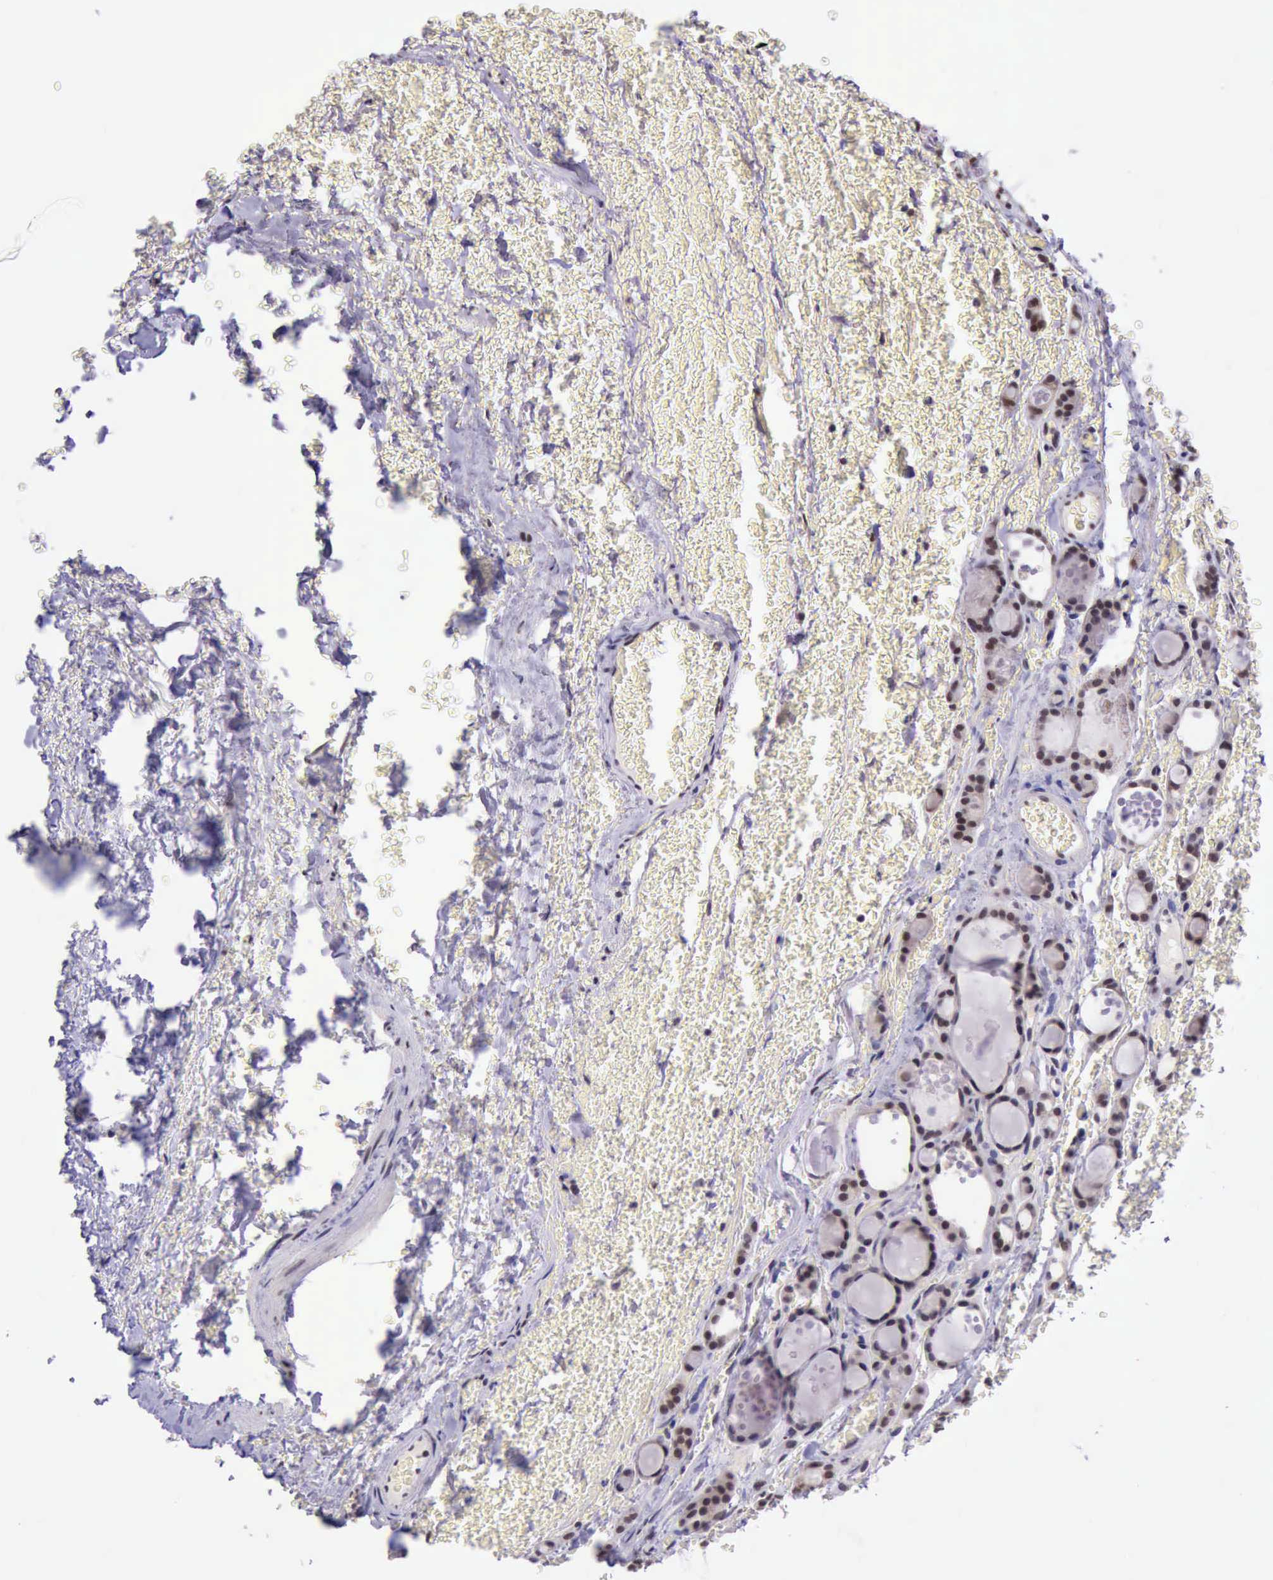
{"staining": {"intensity": "moderate", "quantity": ">75%", "location": "nuclear"}, "tissue": "thyroid cancer", "cell_type": "Tumor cells", "image_type": "cancer", "snomed": [{"axis": "morphology", "description": "Follicular adenoma carcinoma, NOS"}, {"axis": "topography", "description": "Thyroid gland"}], "caption": "Protein staining of thyroid follicular adenoma carcinoma tissue reveals moderate nuclear staining in about >75% of tumor cells. (IHC, brightfield microscopy, high magnification).", "gene": "PRPF39", "patient": {"sex": "female", "age": 71}}